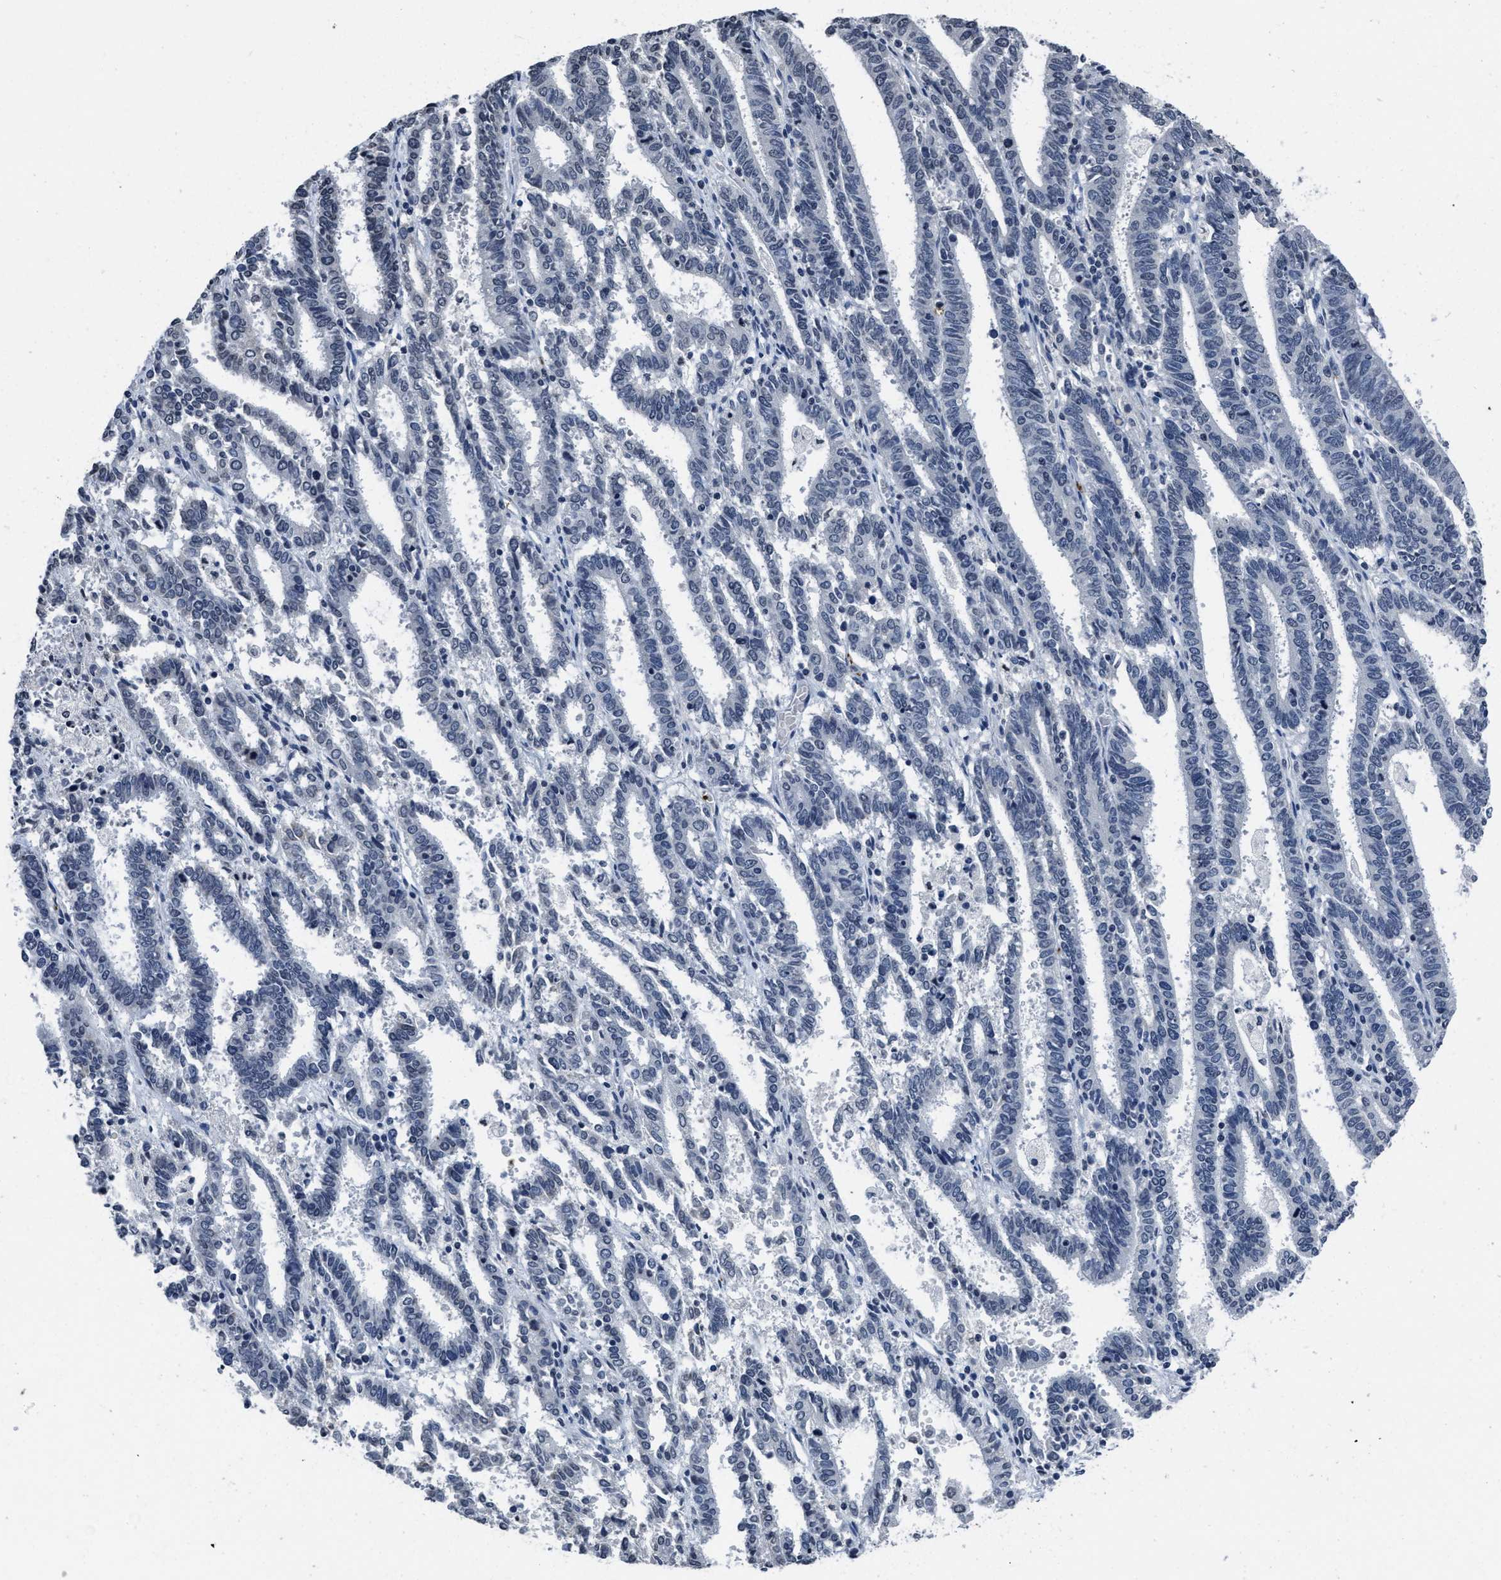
{"staining": {"intensity": "negative", "quantity": "none", "location": "none"}, "tissue": "endometrial cancer", "cell_type": "Tumor cells", "image_type": "cancer", "snomed": [{"axis": "morphology", "description": "Adenocarcinoma, NOS"}, {"axis": "topography", "description": "Uterus"}], "caption": "An image of endometrial cancer stained for a protein exhibits no brown staining in tumor cells.", "gene": "ITGA2B", "patient": {"sex": "female", "age": 83}}